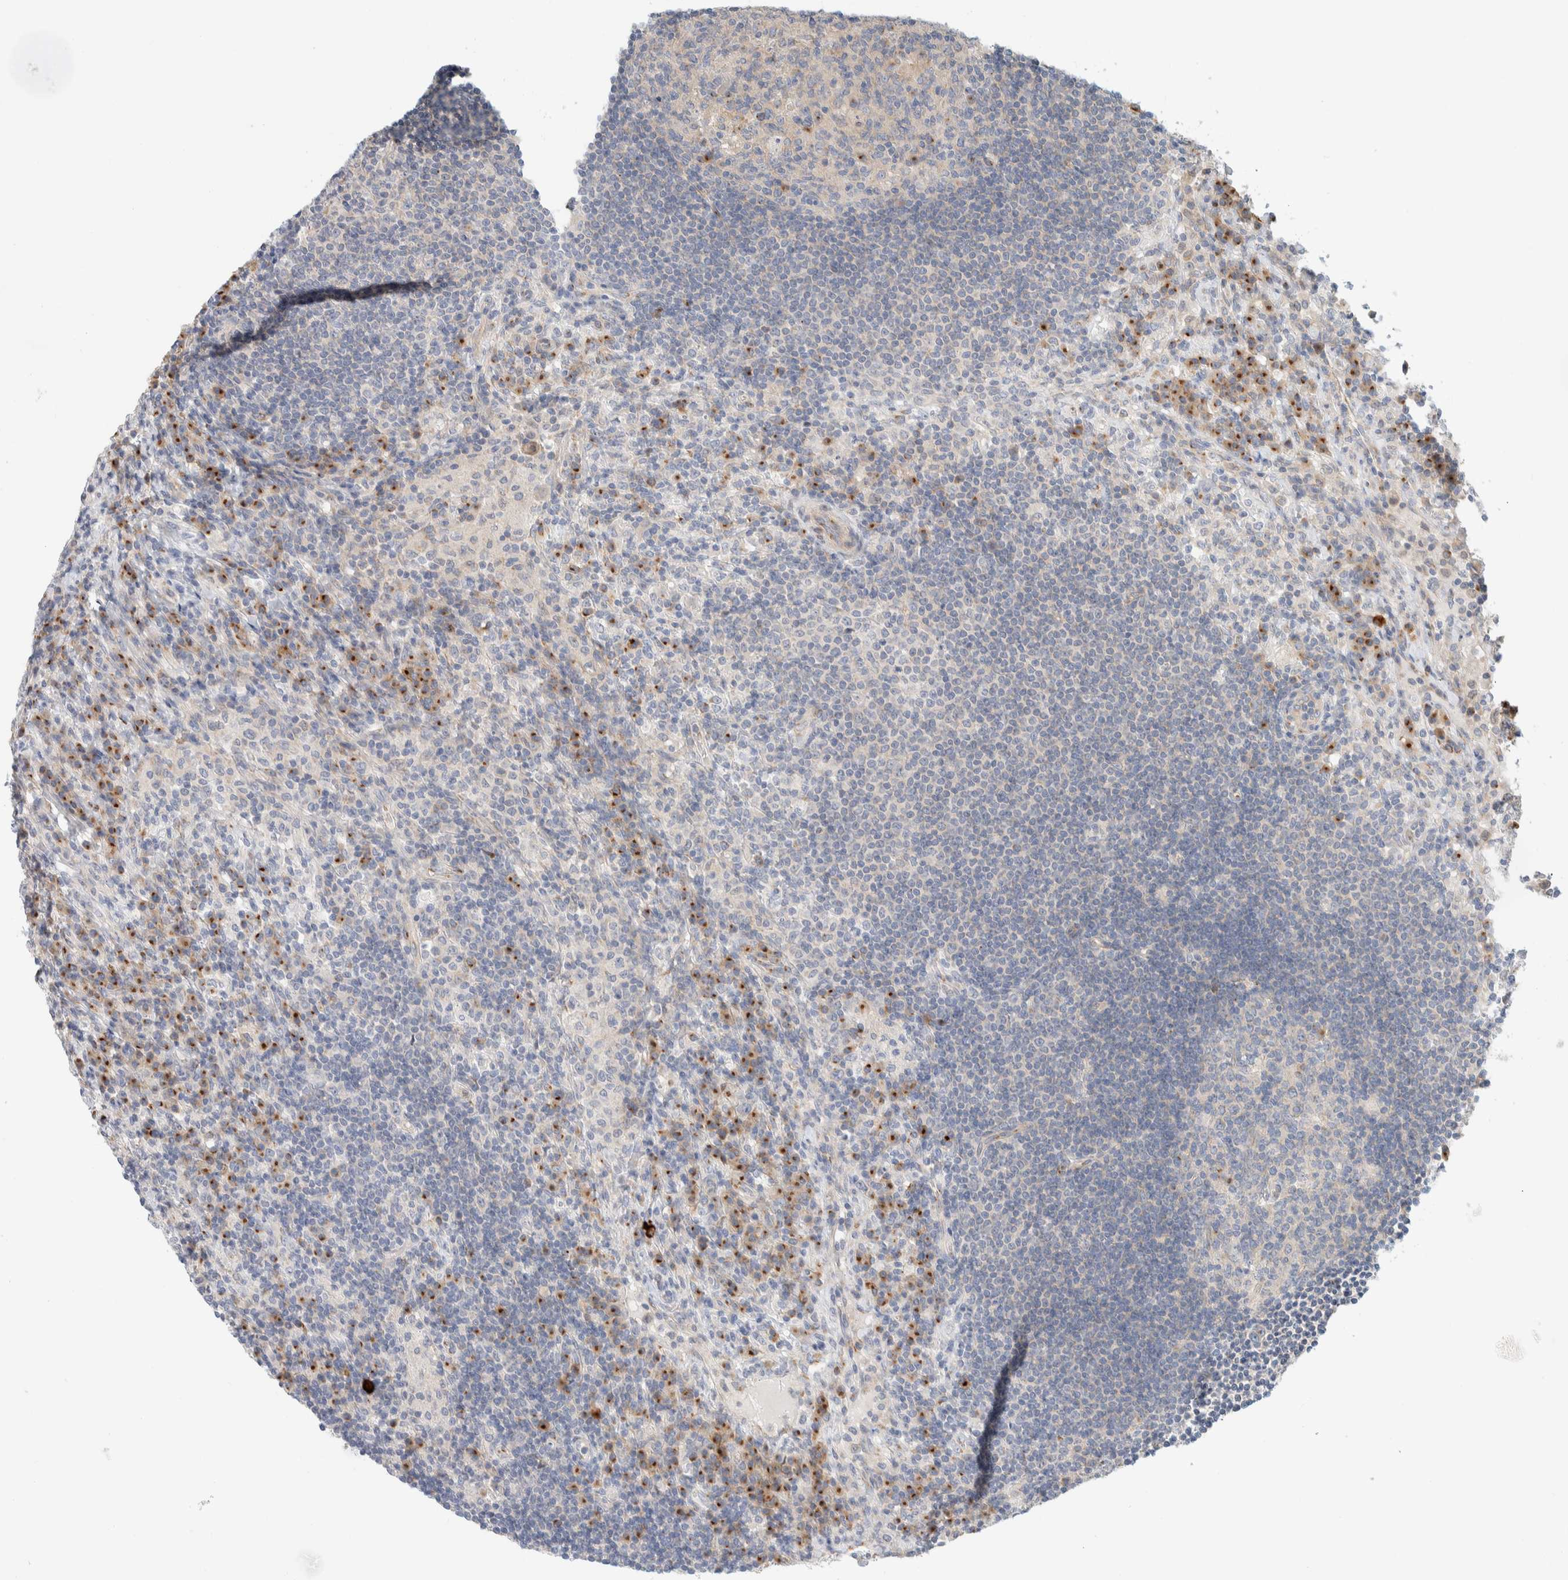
{"staining": {"intensity": "negative", "quantity": "none", "location": "none"}, "tissue": "lymph node", "cell_type": "Germinal center cells", "image_type": "normal", "snomed": [{"axis": "morphology", "description": "Normal tissue, NOS"}, {"axis": "topography", "description": "Lymph node"}], "caption": "An immunohistochemistry histopathology image of normal lymph node is shown. There is no staining in germinal center cells of lymph node. Brightfield microscopy of IHC stained with DAB (3,3'-diaminobenzidine) (brown) and hematoxylin (blue), captured at high magnification.", "gene": "TMEM184B", "patient": {"sex": "female", "age": 53}}